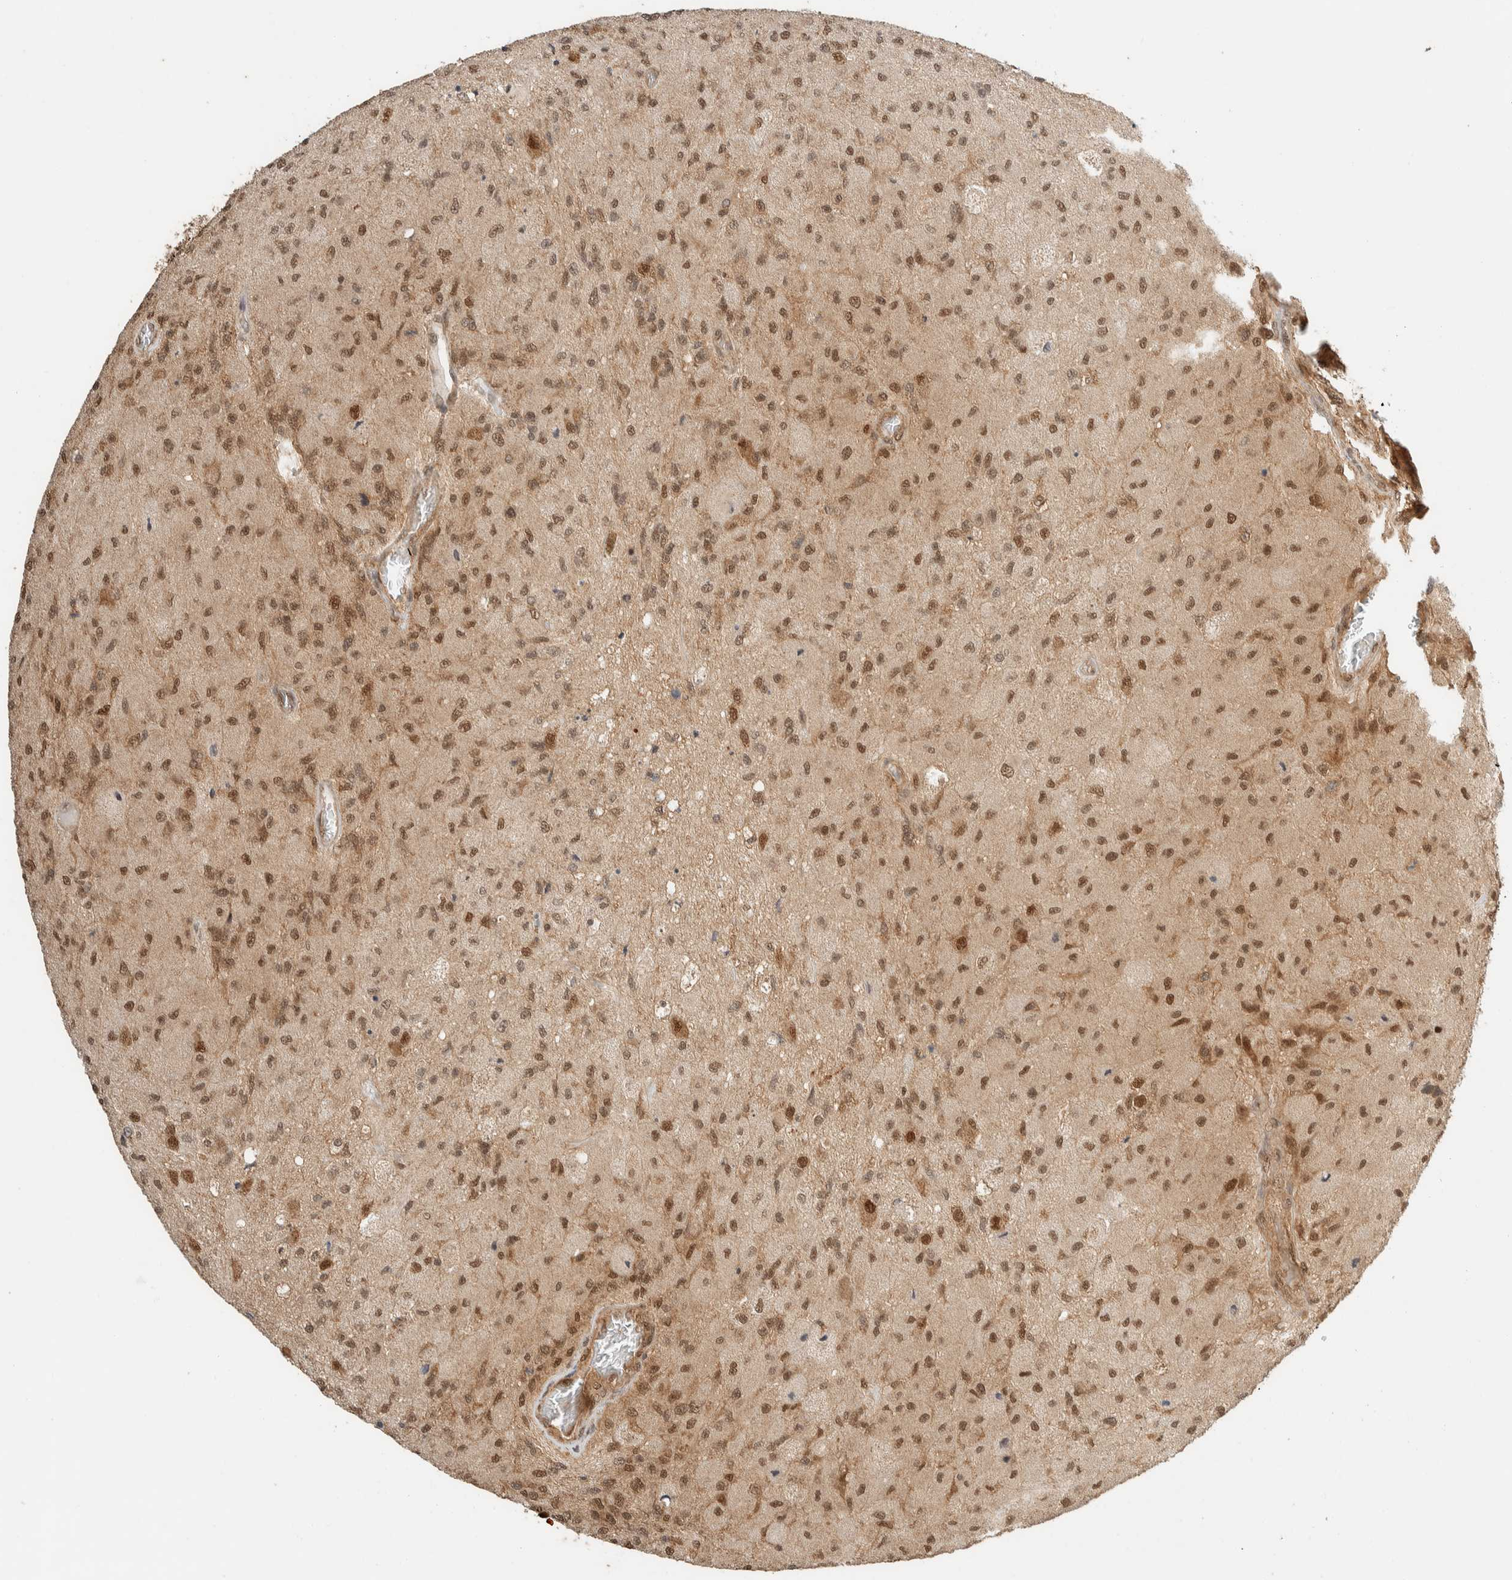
{"staining": {"intensity": "moderate", "quantity": ">75%", "location": "nuclear"}, "tissue": "glioma", "cell_type": "Tumor cells", "image_type": "cancer", "snomed": [{"axis": "morphology", "description": "Normal tissue, NOS"}, {"axis": "morphology", "description": "Glioma, malignant, High grade"}, {"axis": "topography", "description": "Cerebral cortex"}], "caption": "A high-resolution image shows immunohistochemistry (IHC) staining of glioma, which shows moderate nuclear expression in approximately >75% of tumor cells.", "gene": "ZBTB2", "patient": {"sex": "male", "age": 77}}